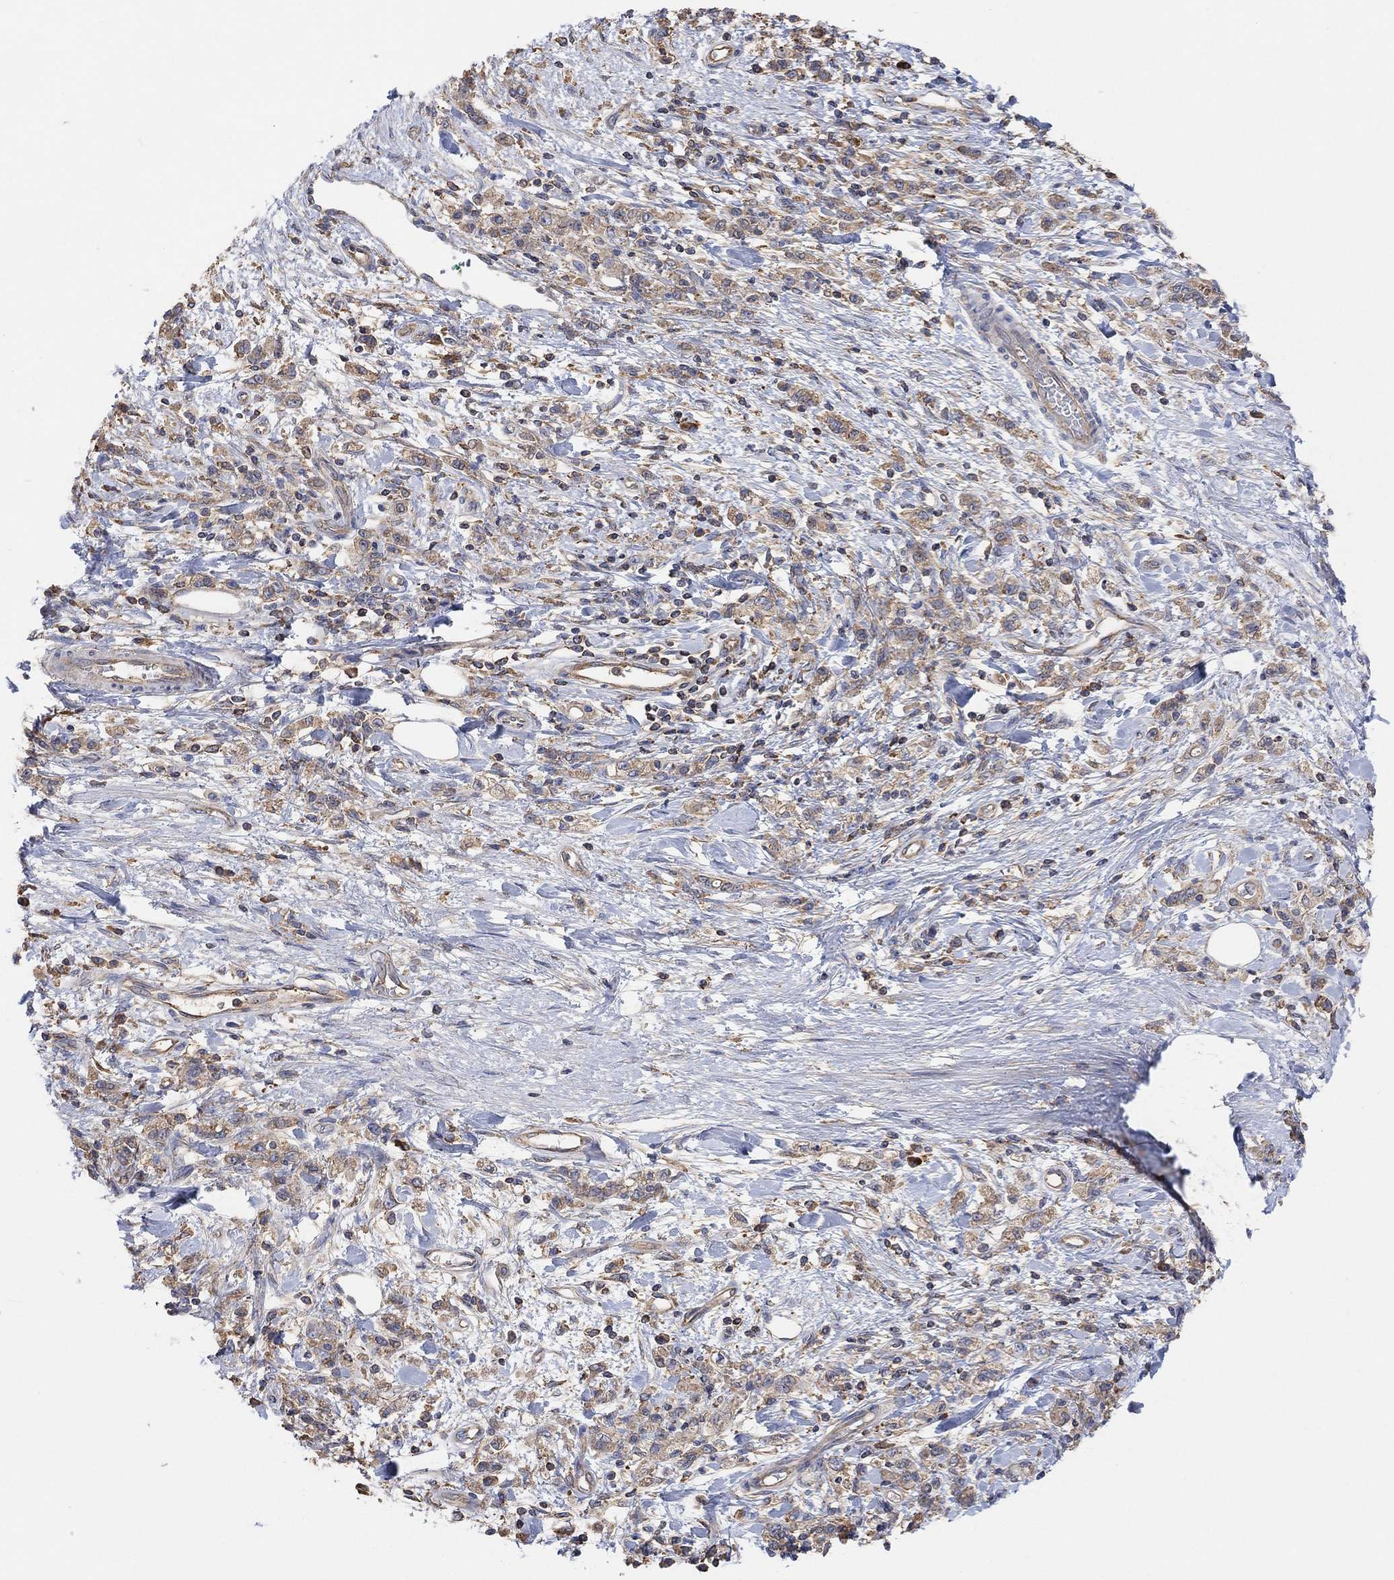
{"staining": {"intensity": "weak", "quantity": ">75%", "location": "cytoplasmic/membranous"}, "tissue": "stomach cancer", "cell_type": "Tumor cells", "image_type": "cancer", "snomed": [{"axis": "morphology", "description": "Adenocarcinoma, NOS"}, {"axis": "topography", "description": "Stomach"}], "caption": "Weak cytoplasmic/membranous protein expression is appreciated in approximately >75% of tumor cells in stomach cancer (adenocarcinoma).", "gene": "BLOC1S3", "patient": {"sex": "male", "age": 77}}